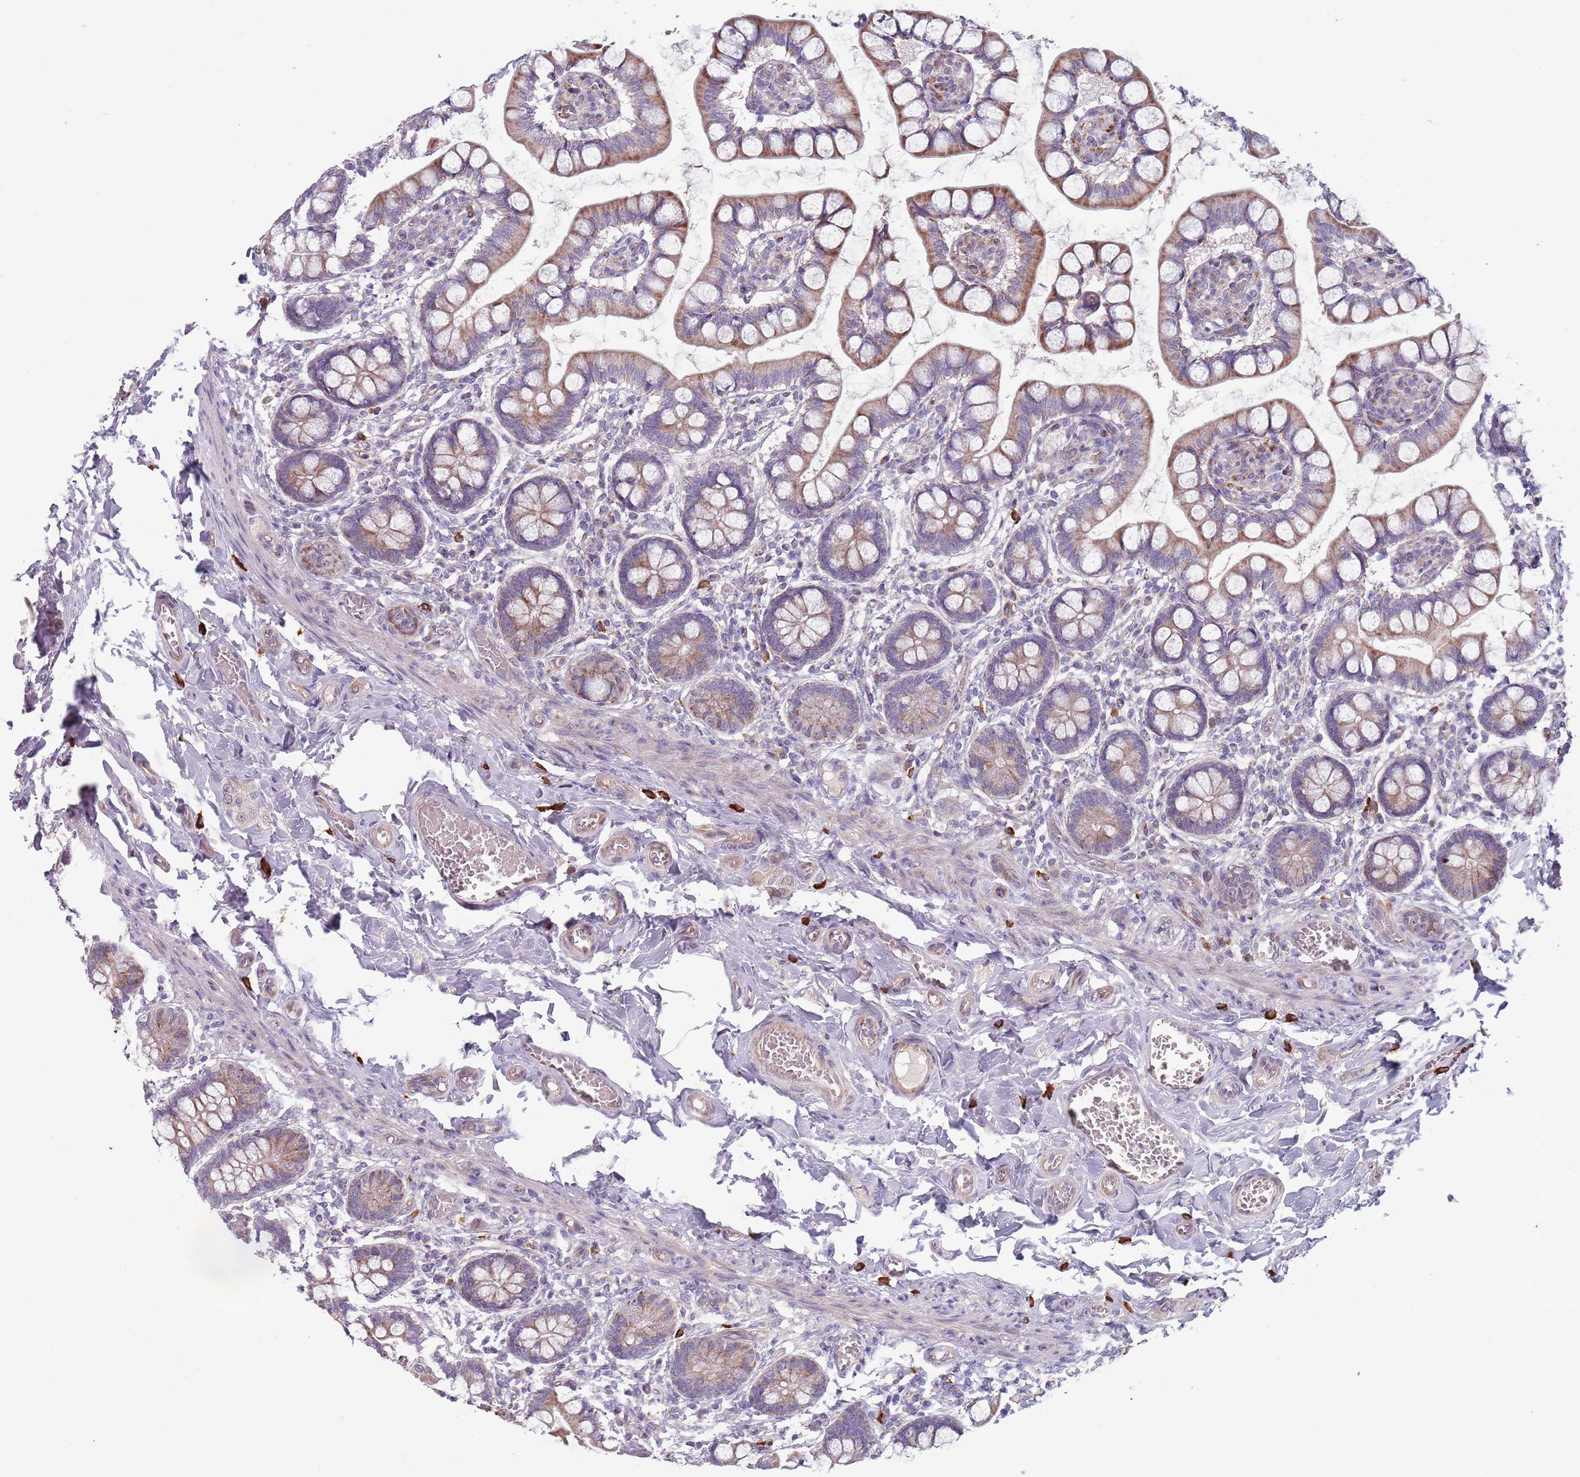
{"staining": {"intensity": "strong", "quantity": "25%-75%", "location": "cytoplasmic/membranous"}, "tissue": "small intestine", "cell_type": "Glandular cells", "image_type": "normal", "snomed": [{"axis": "morphology", "description": "Normal tissue, NOS"}, {"axis": "topography", "description": "Small intestine"}], "caption": "Immunohistochemistry (IHC) staining of benign small intestine, which exhibits high levels of strong cytoplasmic/membranous expression in about 25%-75% of glandular cells indicating strong cytoplasmic/membranous protein expression. The staining was performed using DAB (3,3'-diaminobenzidine) (brown) for protein detection and nuclei were counterstained in hematoxylin (blue).", "gene": "TYW1B", "patient": {"sex": "male", "age": 52}}